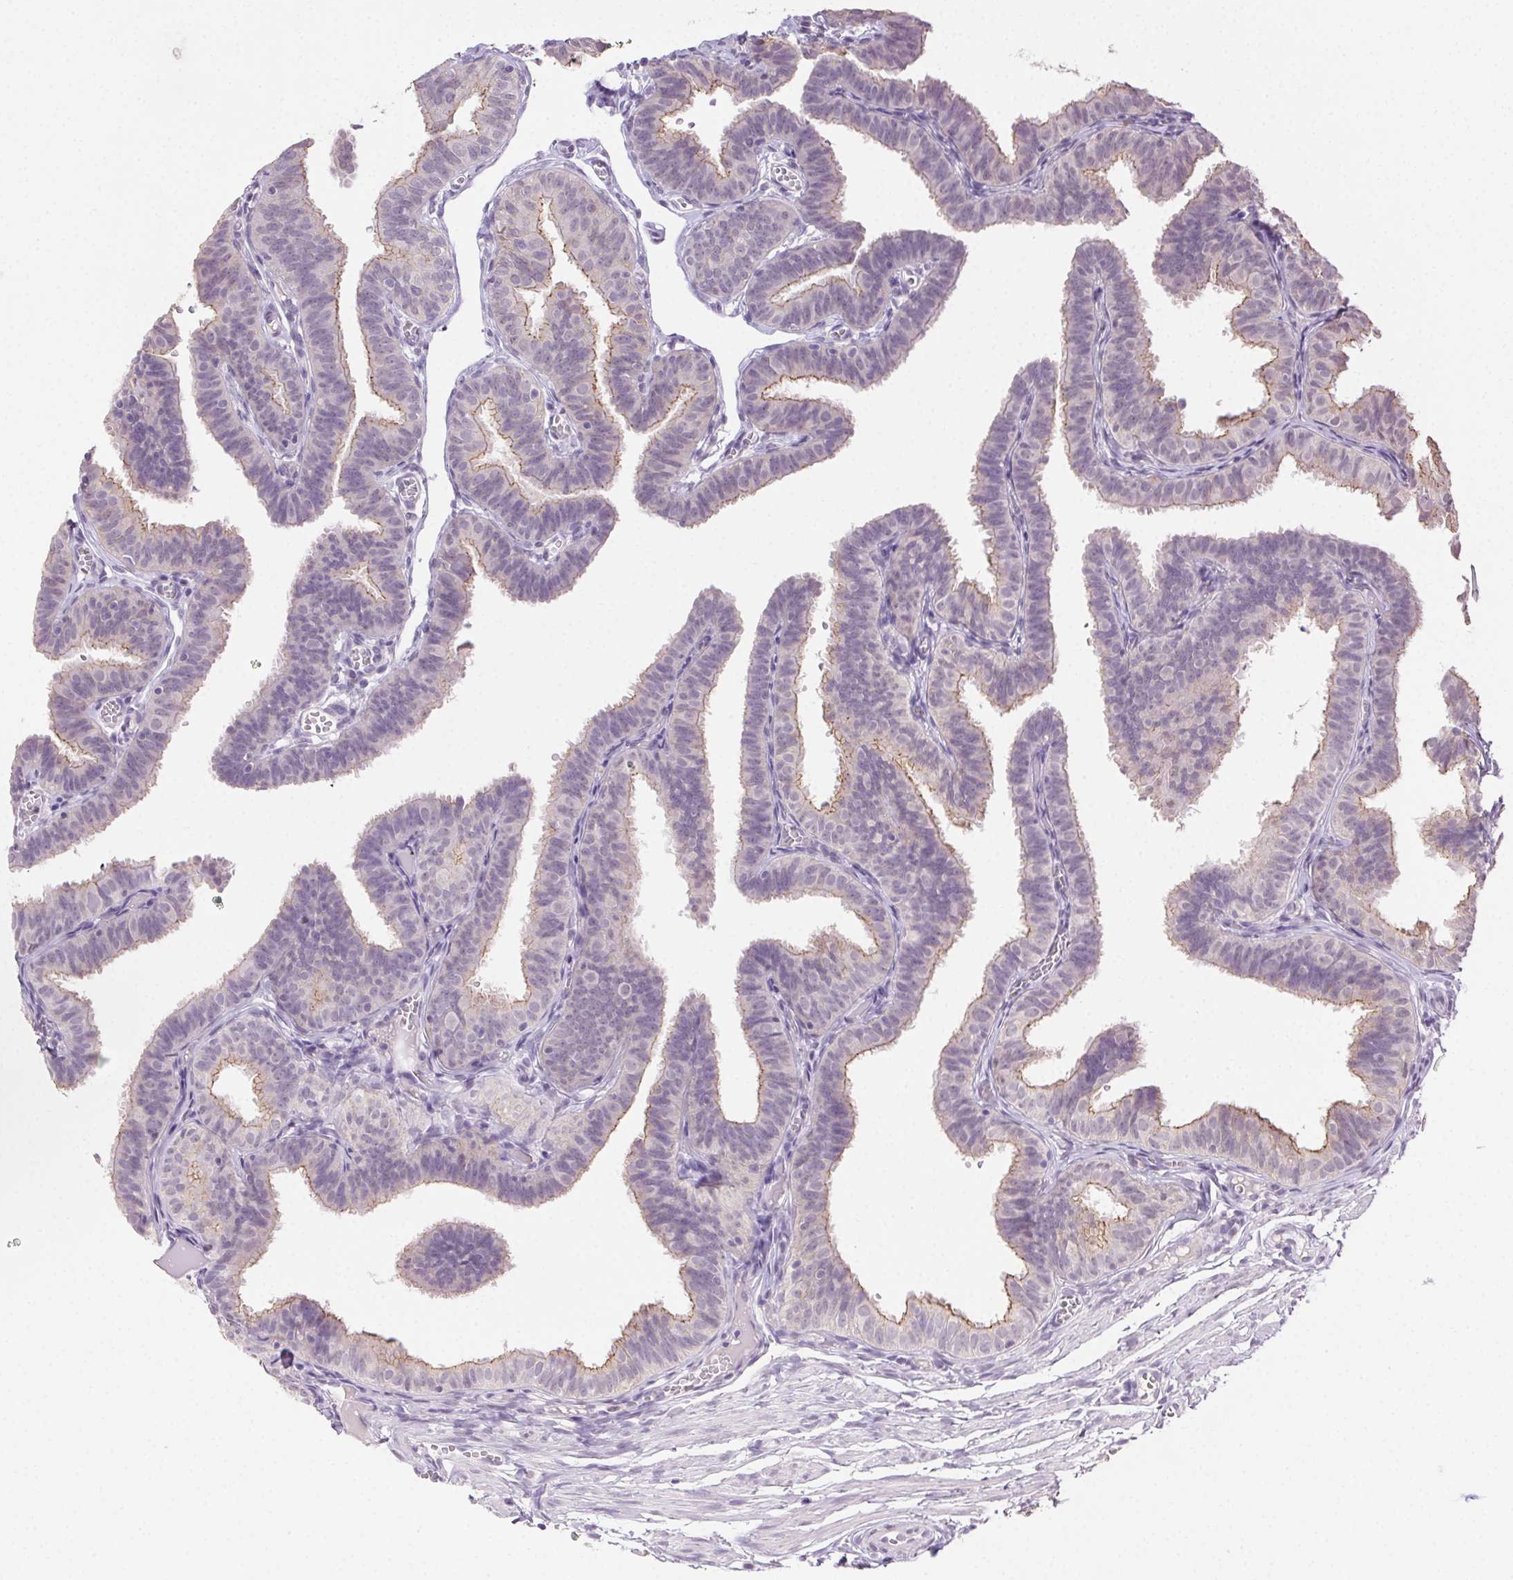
{"staining": {"intensity": "weak", "quantity": "<25%", "location": "cytoplasmic/membranous"}, "tissue": "fallopian tube", "cell_type": "Glandular cells", "image_type": "normal", "snomed": [{"axis": "morphology", "description": "Normal tissue, NOS"}, {"axis": "topography", "description": "Fallopian tube"}], "caption": "This image is of benign fallopian tube stained with immunohistochemistry (IHC) to label a protein in brown with the nuclei are counter-stained blue. There is no staining in glandular cells.", "gene": "CLDN10", "patient": {"sex": "female", "age": 25}}